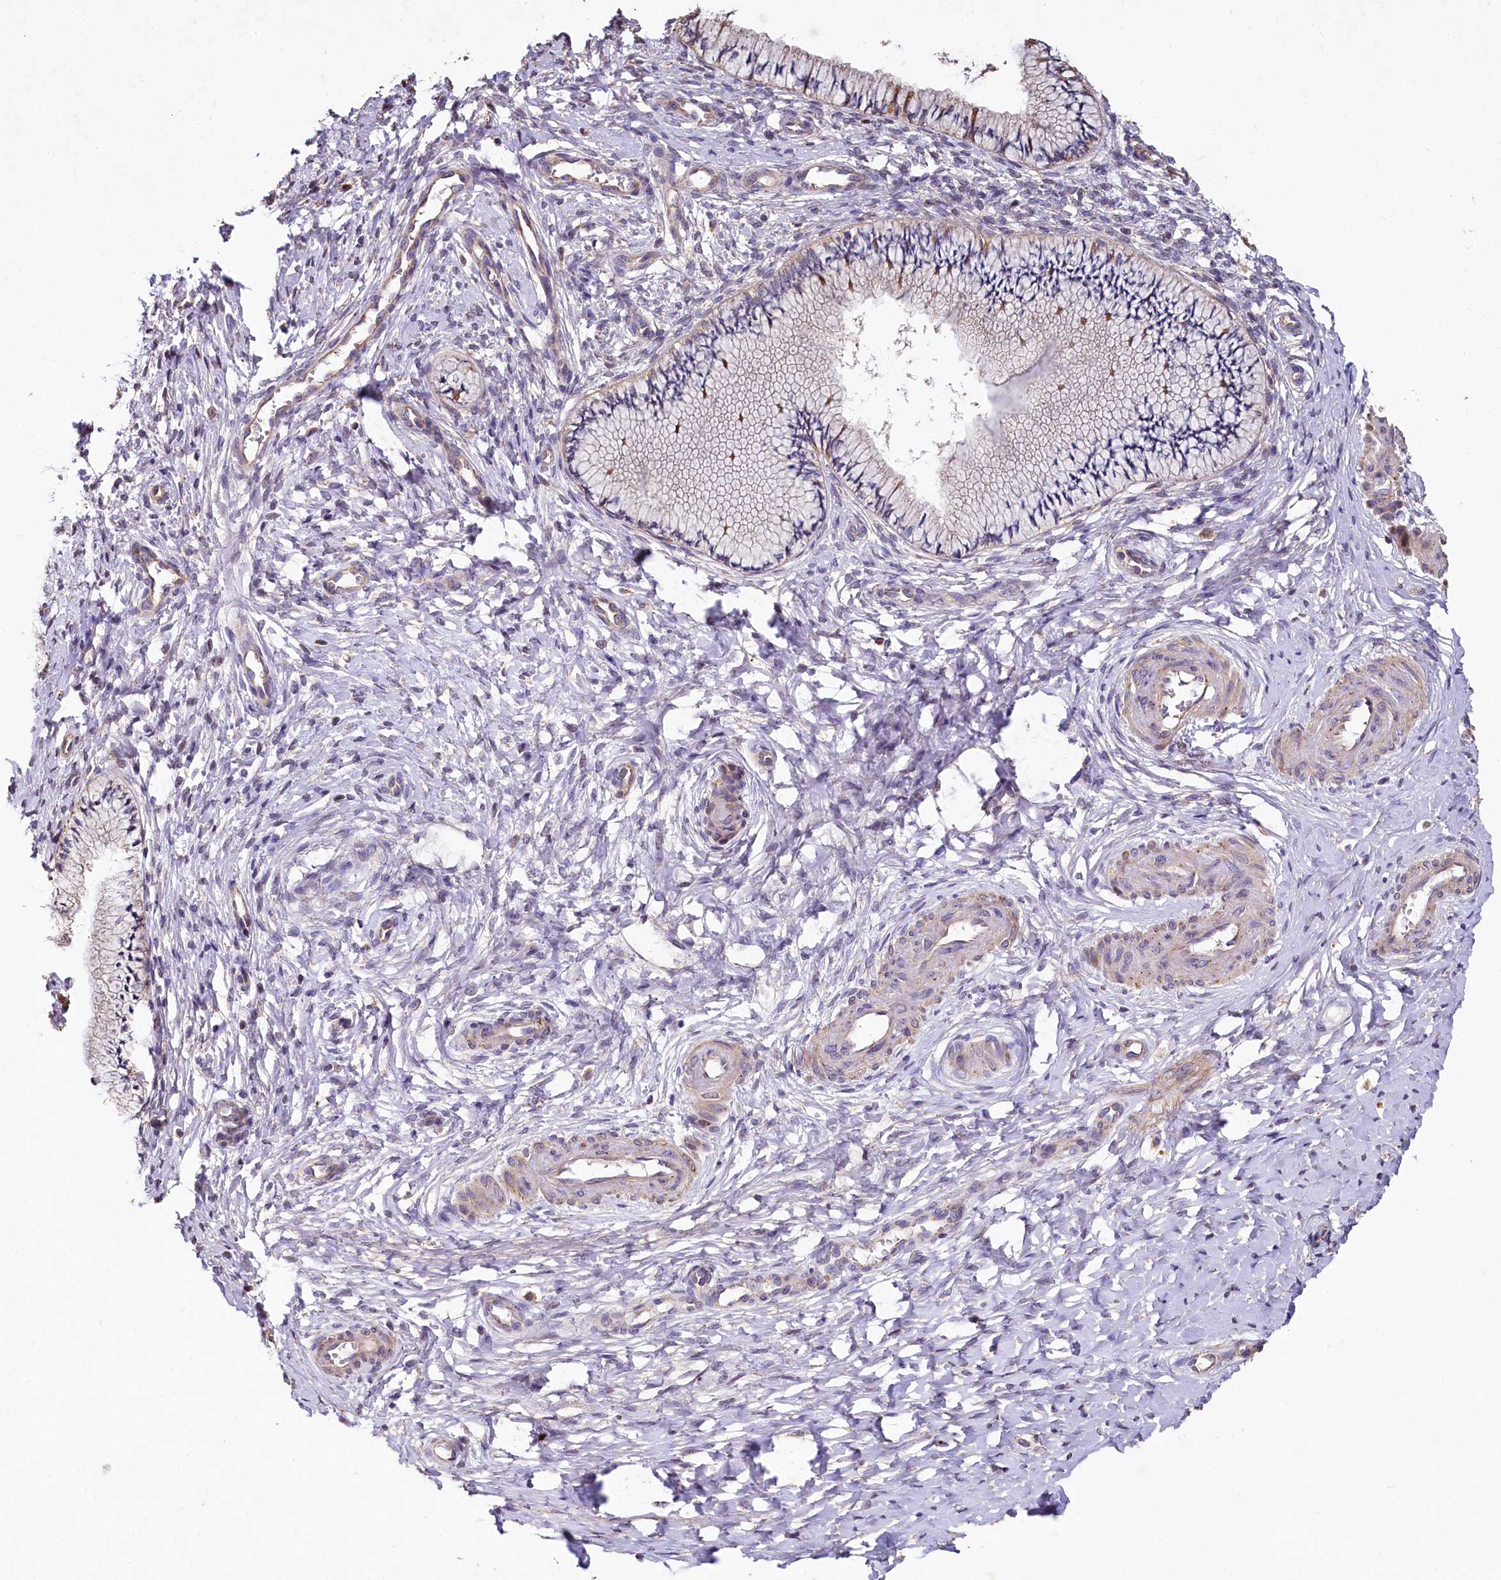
{"staining": {"intensity": "moderate", "quantity": "<25%", "location": "cytoplasmic/membranous"}, "tissue": "cervix", "cell_type": "Glandular cells", "image_type": "normal", "snomed": [{"axis": "morphology", "description": "Normal tissue, NOS"}, {"axis": "topography", "description": "Cervix"}], "caption": "Immunohistochemical staining of benign cervix exhibits <25% levels of moderate cytoplasmic/membranous protein staining in about <25% of glandular cells.", "gene": "SPRYD3", "patient": {"sex": "female", "age": 36}}